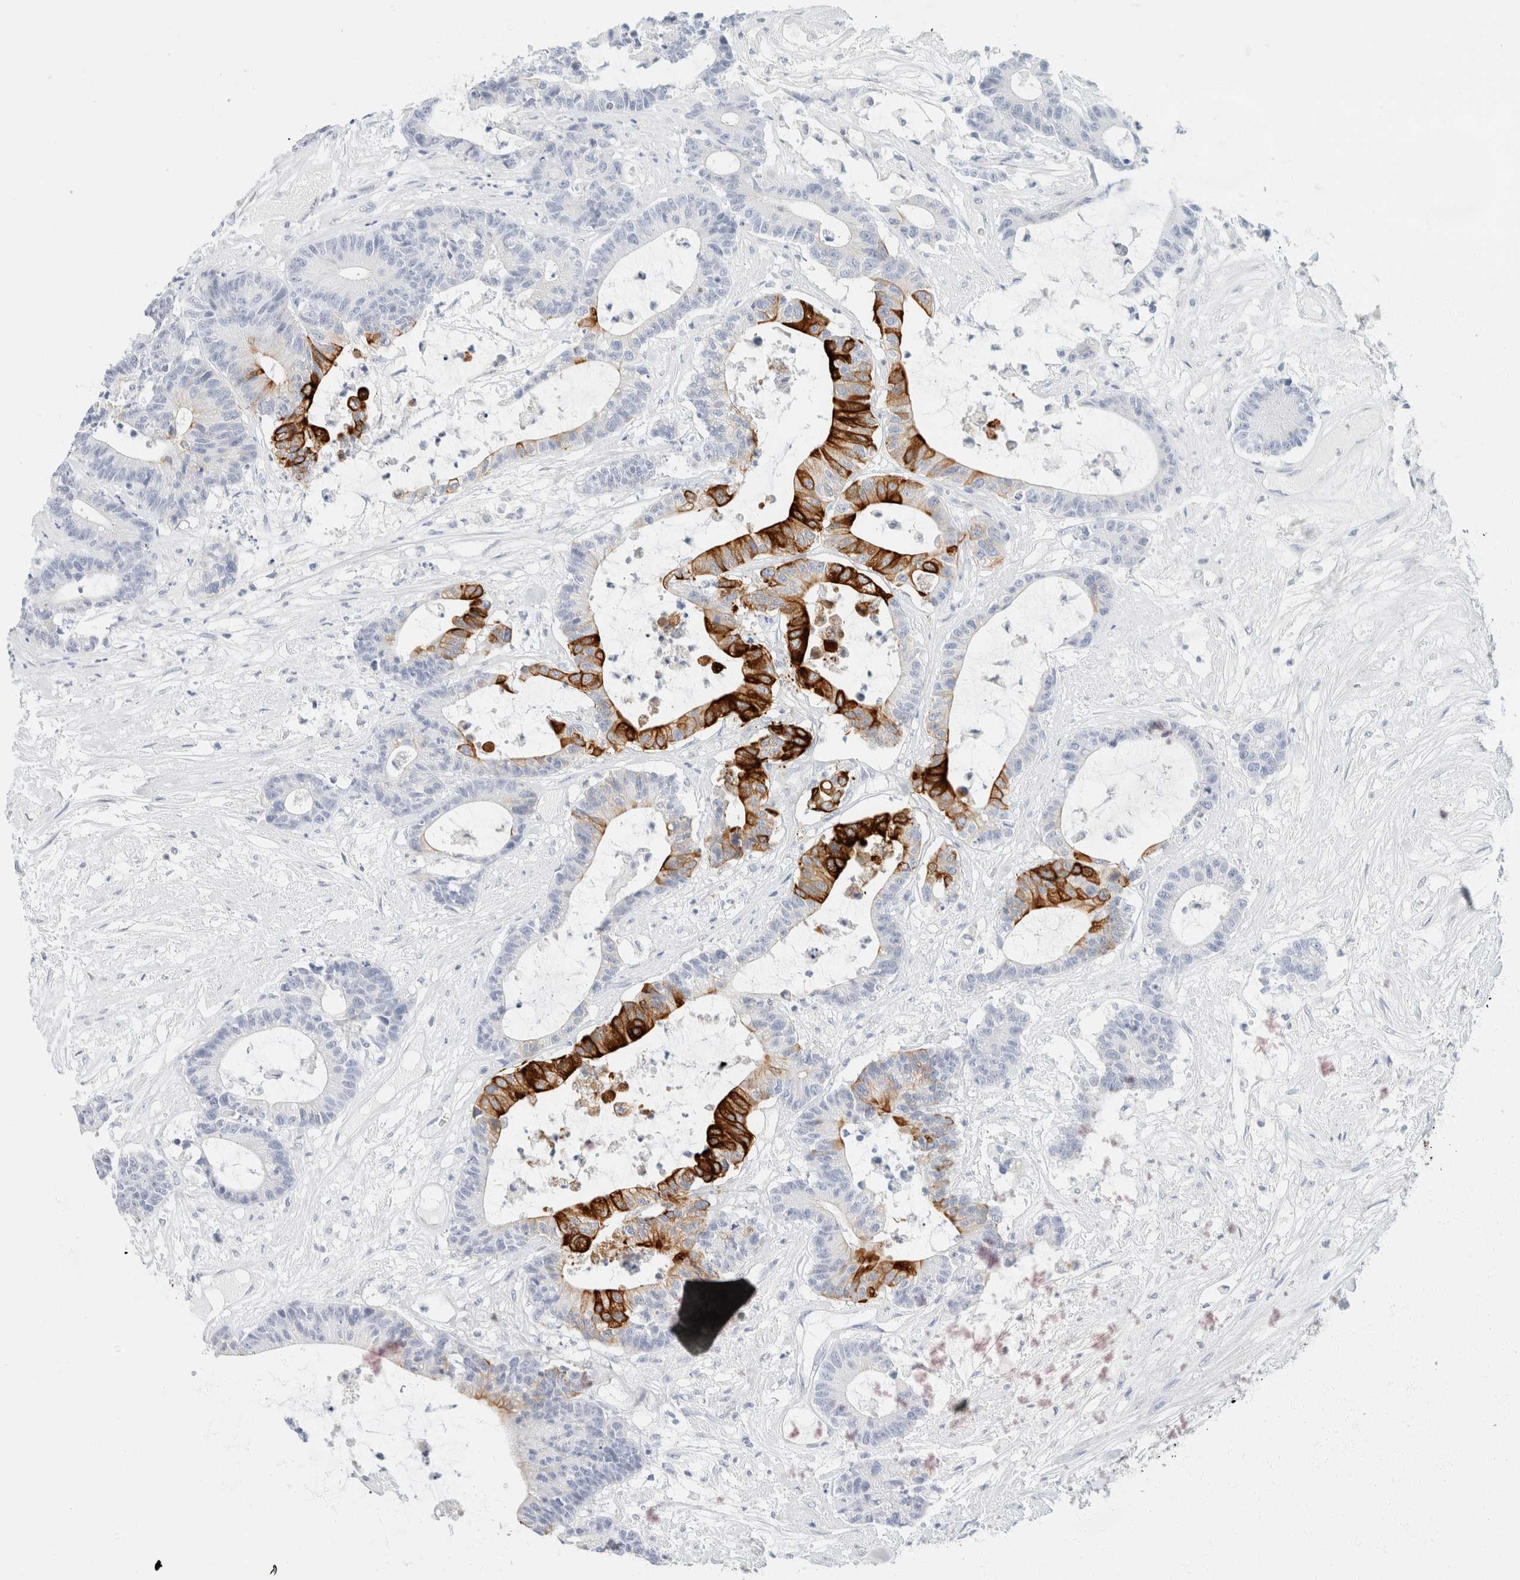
{"staining": {"intensity": "strong", "quantity": "<25%", "location": "cytoplasmic/membranous"}, "tissue": "colorectal cancer", "cell_type": "Tumor cells", "image_type": "cancer", "snomed": [{"axis": "morphology", "description": "Adenocarcinoma, NOS"}, {"axis": "topography", "description": "Colon"}], "caption": "Colorectal cancer (adenocarcinoma) tissue exhibits strong cytoplasmic/membranous positivity in approximately <25% of tumor cells", "gene": "KRT20", "patient": {"sex": "female", "age": 84}}